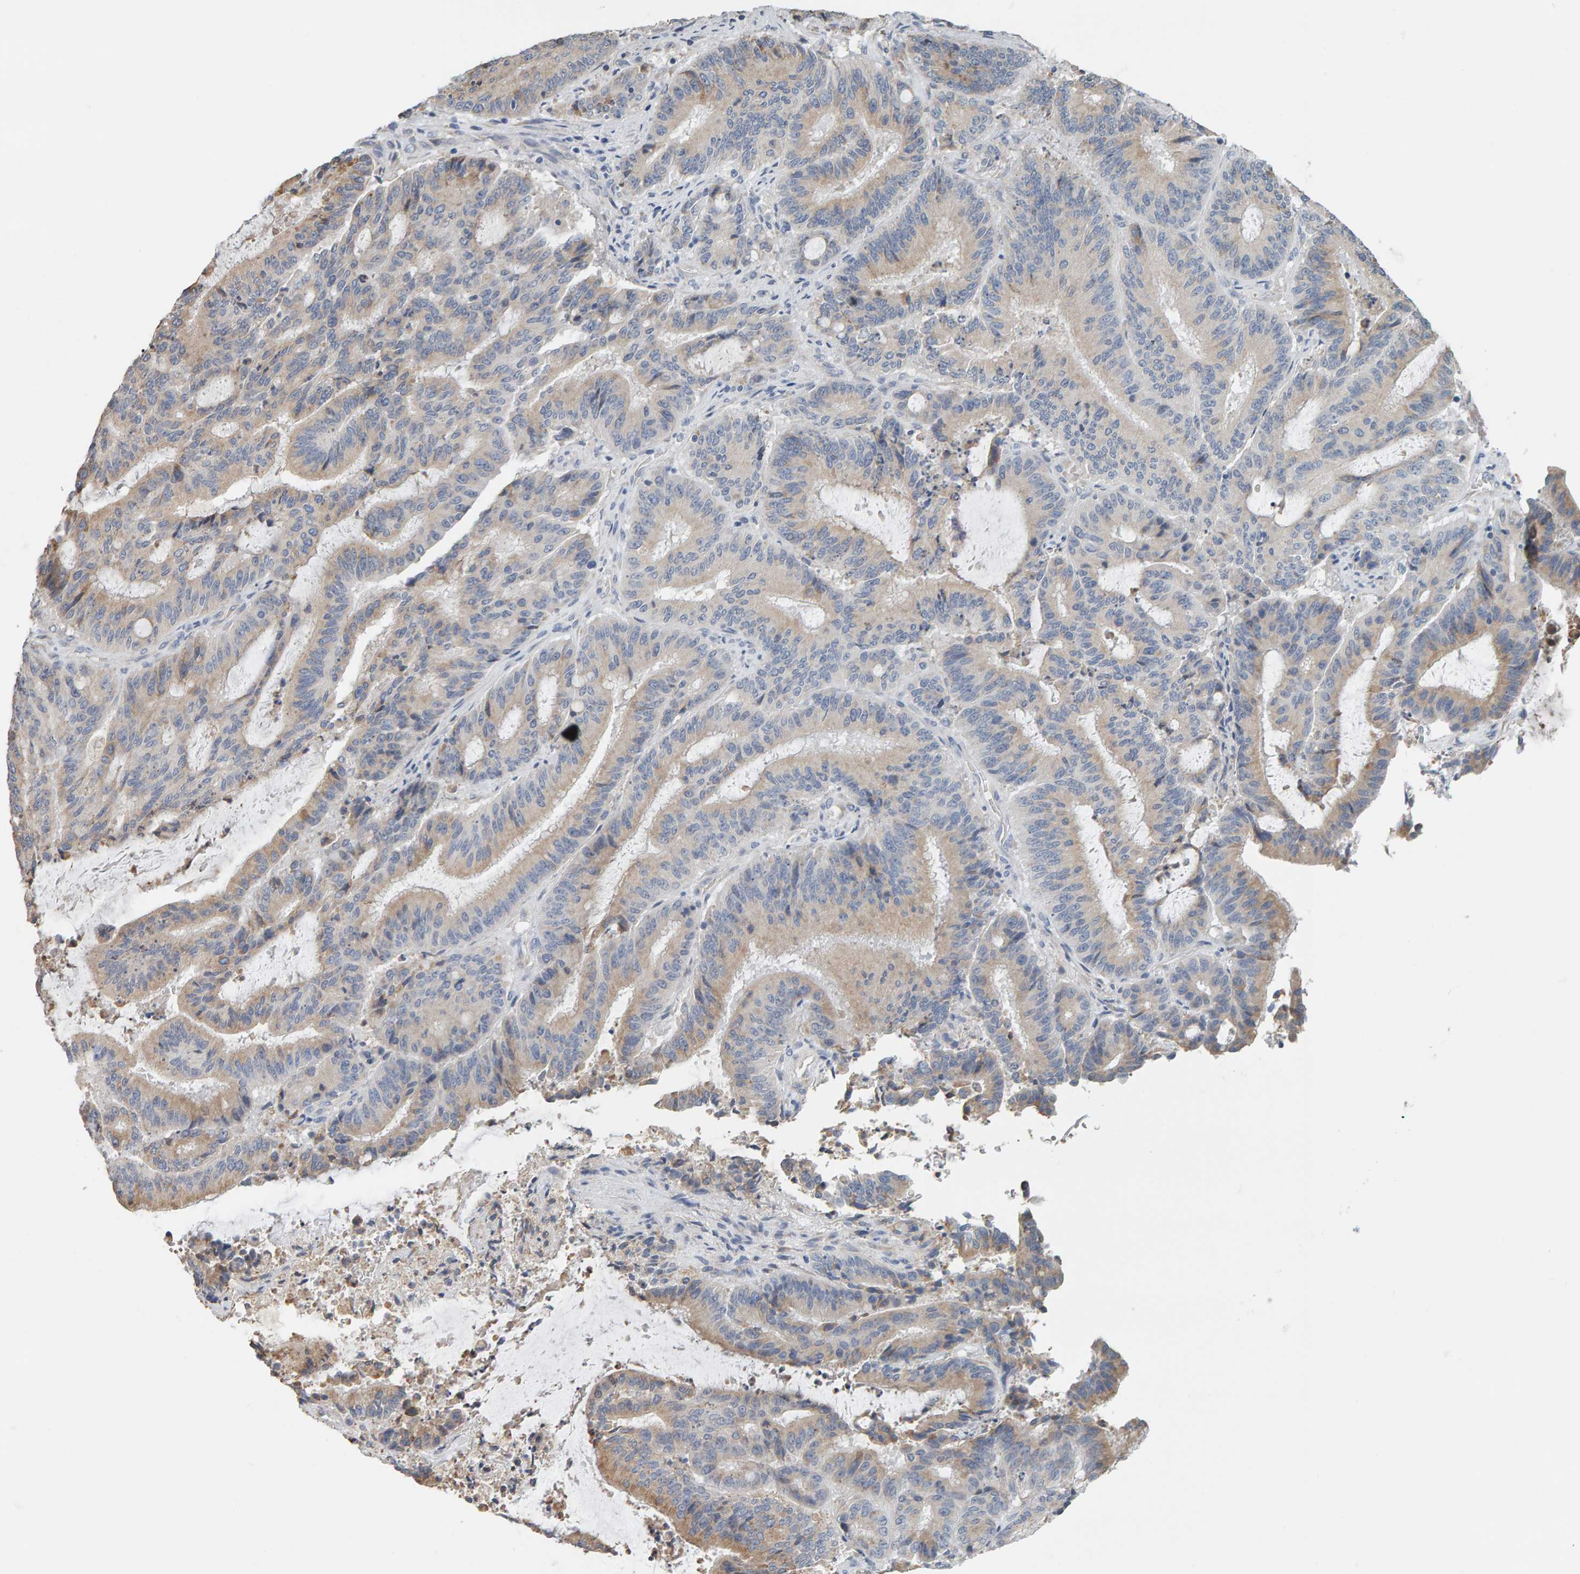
{"staining": {"intensity": "weak", "quantity": ">75%", "location": "cytoplasmic/membranous"}, "tissue": "liver cancer", "cell_type": "Tumor cells", "image_type": "cancer", "snomed": [{"axis": "morphology", "description": "Normal tissue, NOS"}, {"axis": "morphology", "description": "Cholangiocarcinoma"}, {"axis": "topography", "description": "Liver"}, {"axis": "topography", "description": "Peripheral nerve tissue"}], "caption": "The immunohistochemical stain labels weak cytoplasmic/membranous expression in tumor cells of liver cancer (cholangiocarcinoma) tissue. The protein is shown in brown color, while the nuclei are stained blue.", "gene": "ADHFE1", "patient": {"sex": "female", "age": 73}}